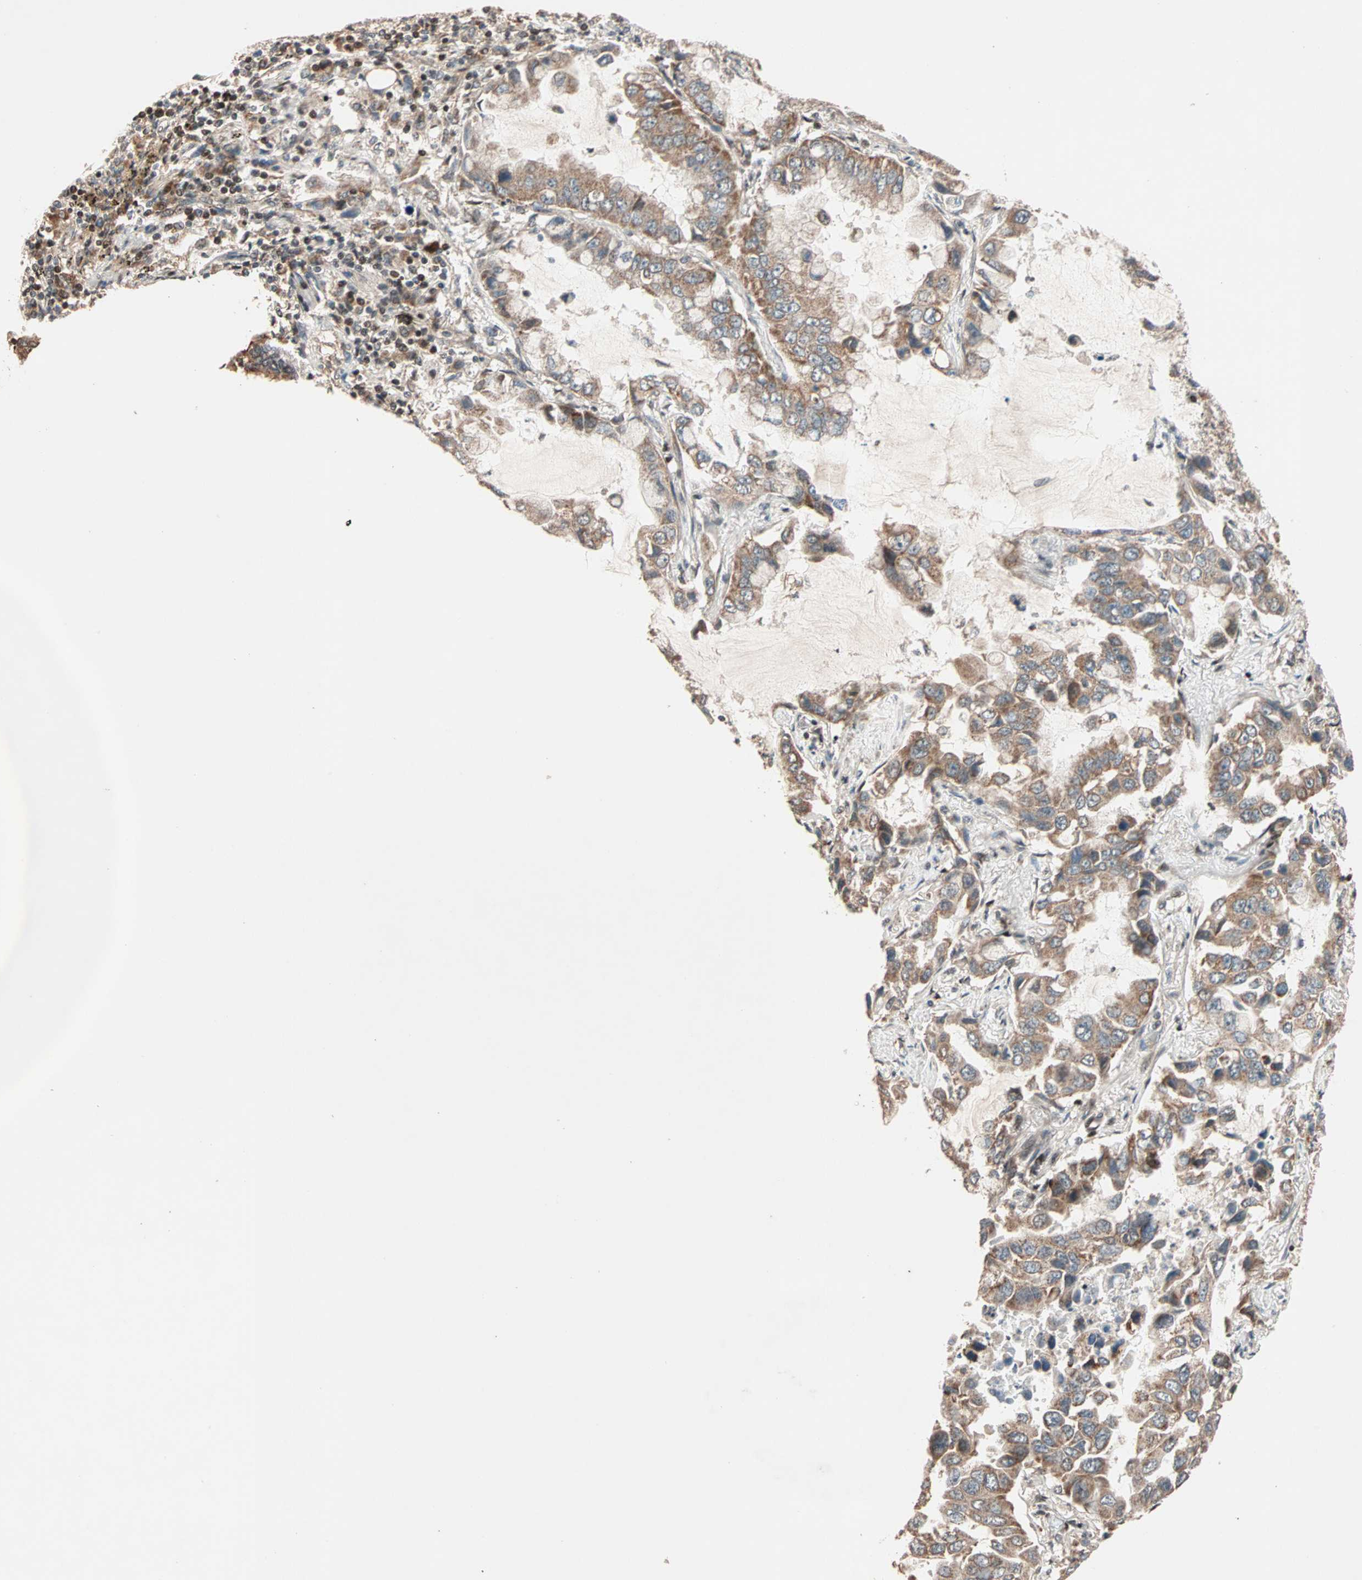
{"staining": {"intensity": "moderate", "quantity": ">75%", "location": "cytoplasmic/membranous"}, "tissue": "lung cancer", "cell_type": "Tumor cells", "image_type": "cancer", "snomed": [{"axis": "morphology", "description": "Adenocarcinoma, NOS"}, {"axis": "topography", "description": "Lung"}], "caption": "There is medium levels of moderate cytoplasmic/membranous staining in tumor cells of lung cancer (adenocarcinoma), as demonstrated by immunohistochemical staining (brown color).", "gene": "HECW1", "patient": {"sex": "male", "age": 64}}